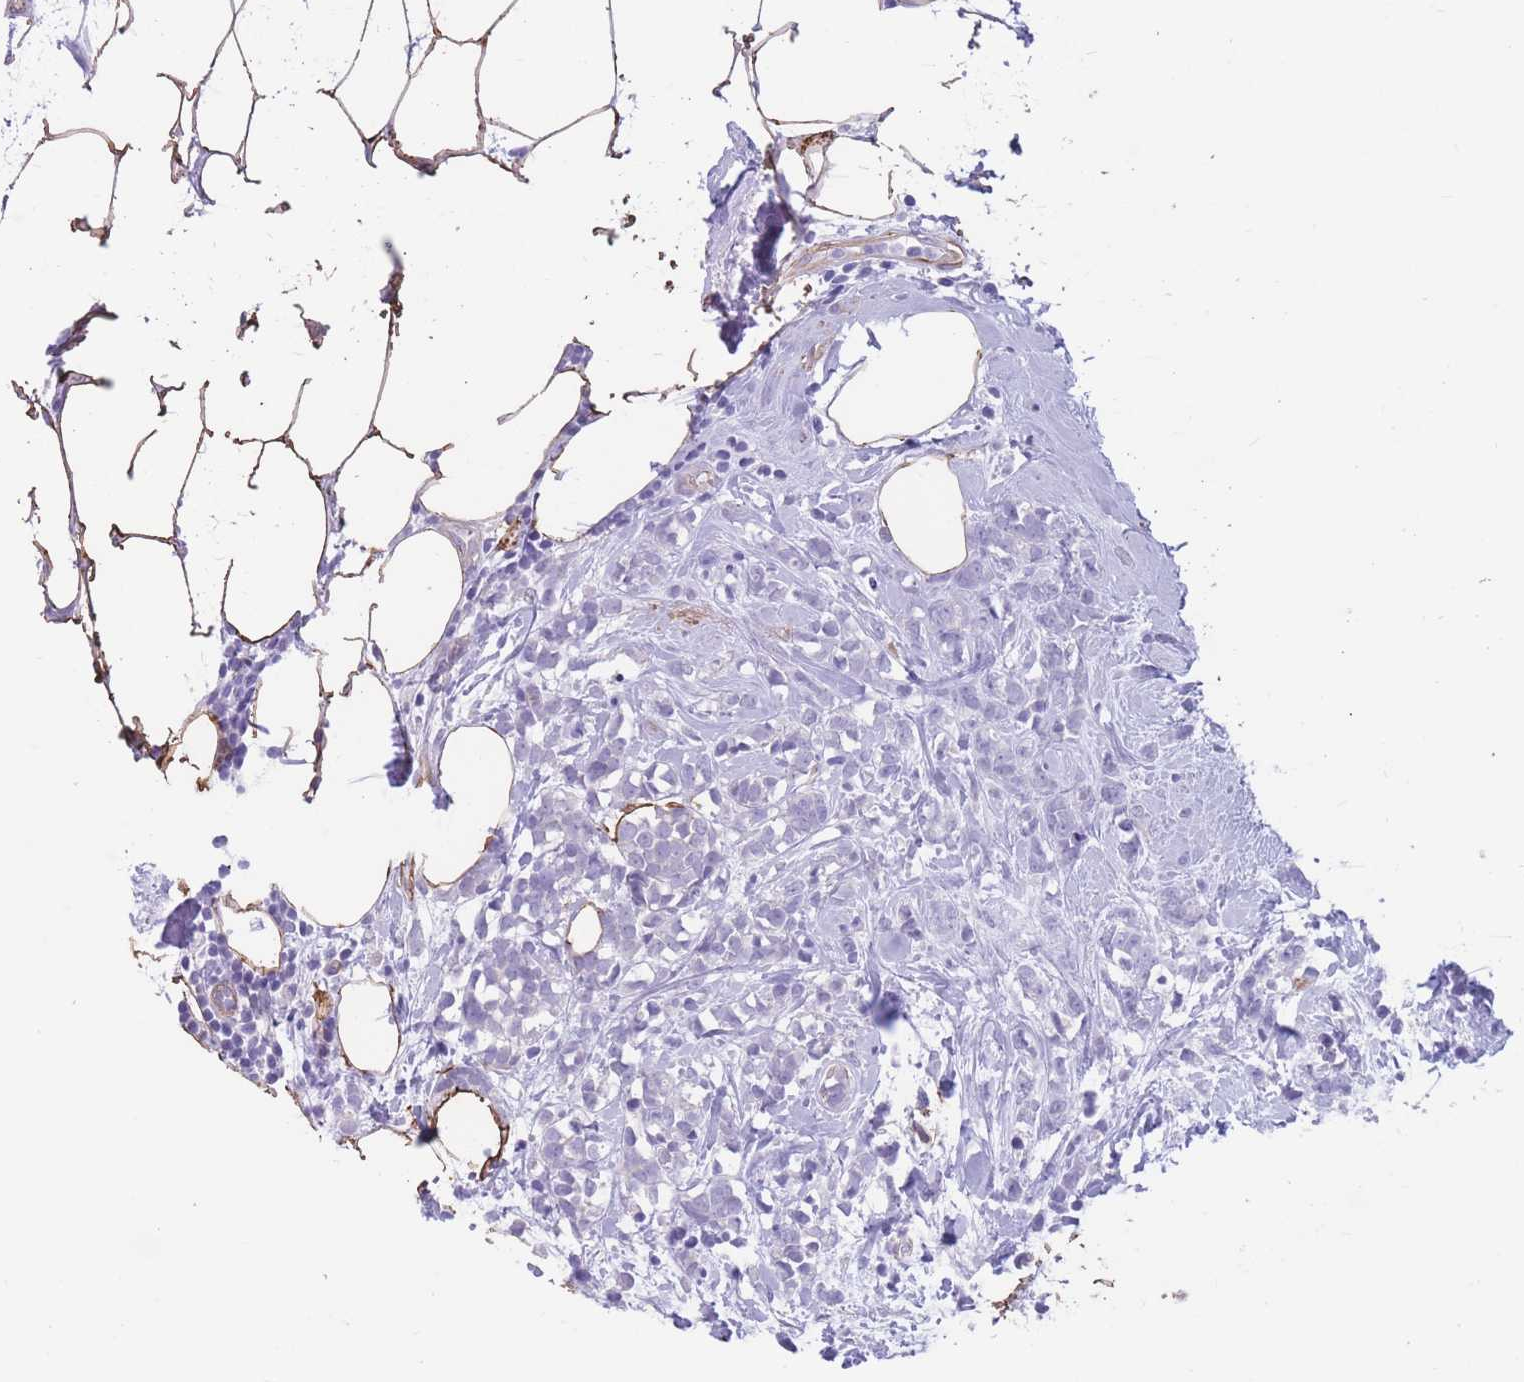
{"staining": {"intensity": "negative", "quantity": "none", "location": "none"}, "tissue": "breast cancer", "cell_type": "Tumor cells", "image_type": "cancer", "snomed": [{"axis": "morphology", "description": "Lobular carcinoma"}, {"axis": "topography", "description": "Breast"}], "caption": "High magnification brightfield microscopy of breast cancer (lobular carcinoma) stained with DAB (brown) and counterstained with hematoxylin (blue): tumor cells show no significant positivity.", "gene": "DPYD", "patient": {"sex": "female", "age": 58}}